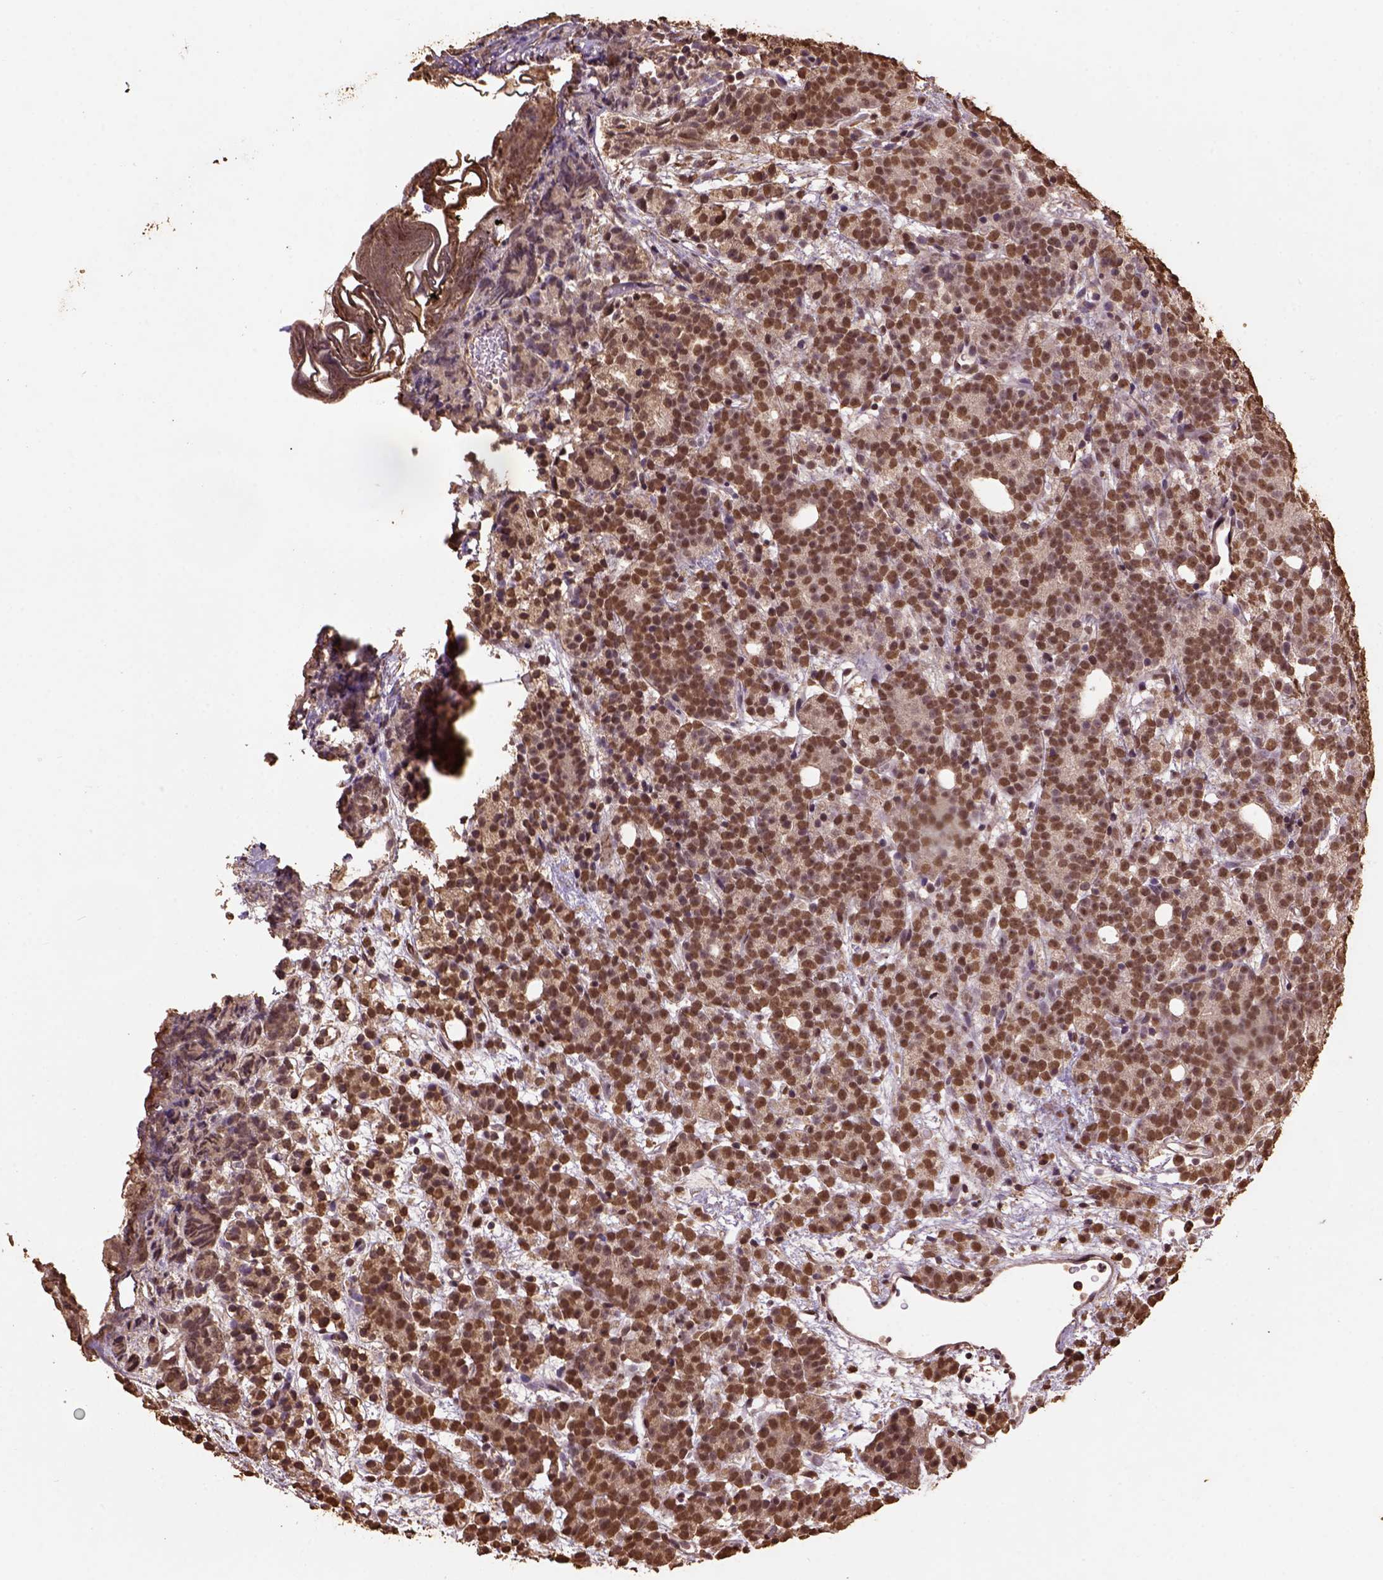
{"staining": {"intensity": "moderate", "quantity": ">75%", "location": "nuclear"}, "tissue": "prostate cancer", "cell_type": "Tumor cells", "image_type": "cancer", "snomed": [{"axis": "morphology", "description": "Adenocarcinoma, High grade"}, {"axis": "topography", "description": "Prostate"}], "caption": "This is a histology image of immunohistochemistry staining of prostate cancer, which shows moderate expression in the nuclear of tumor cells.", "gene": "CSTF2T", "patient": {"sex": "male", "age": 53}}